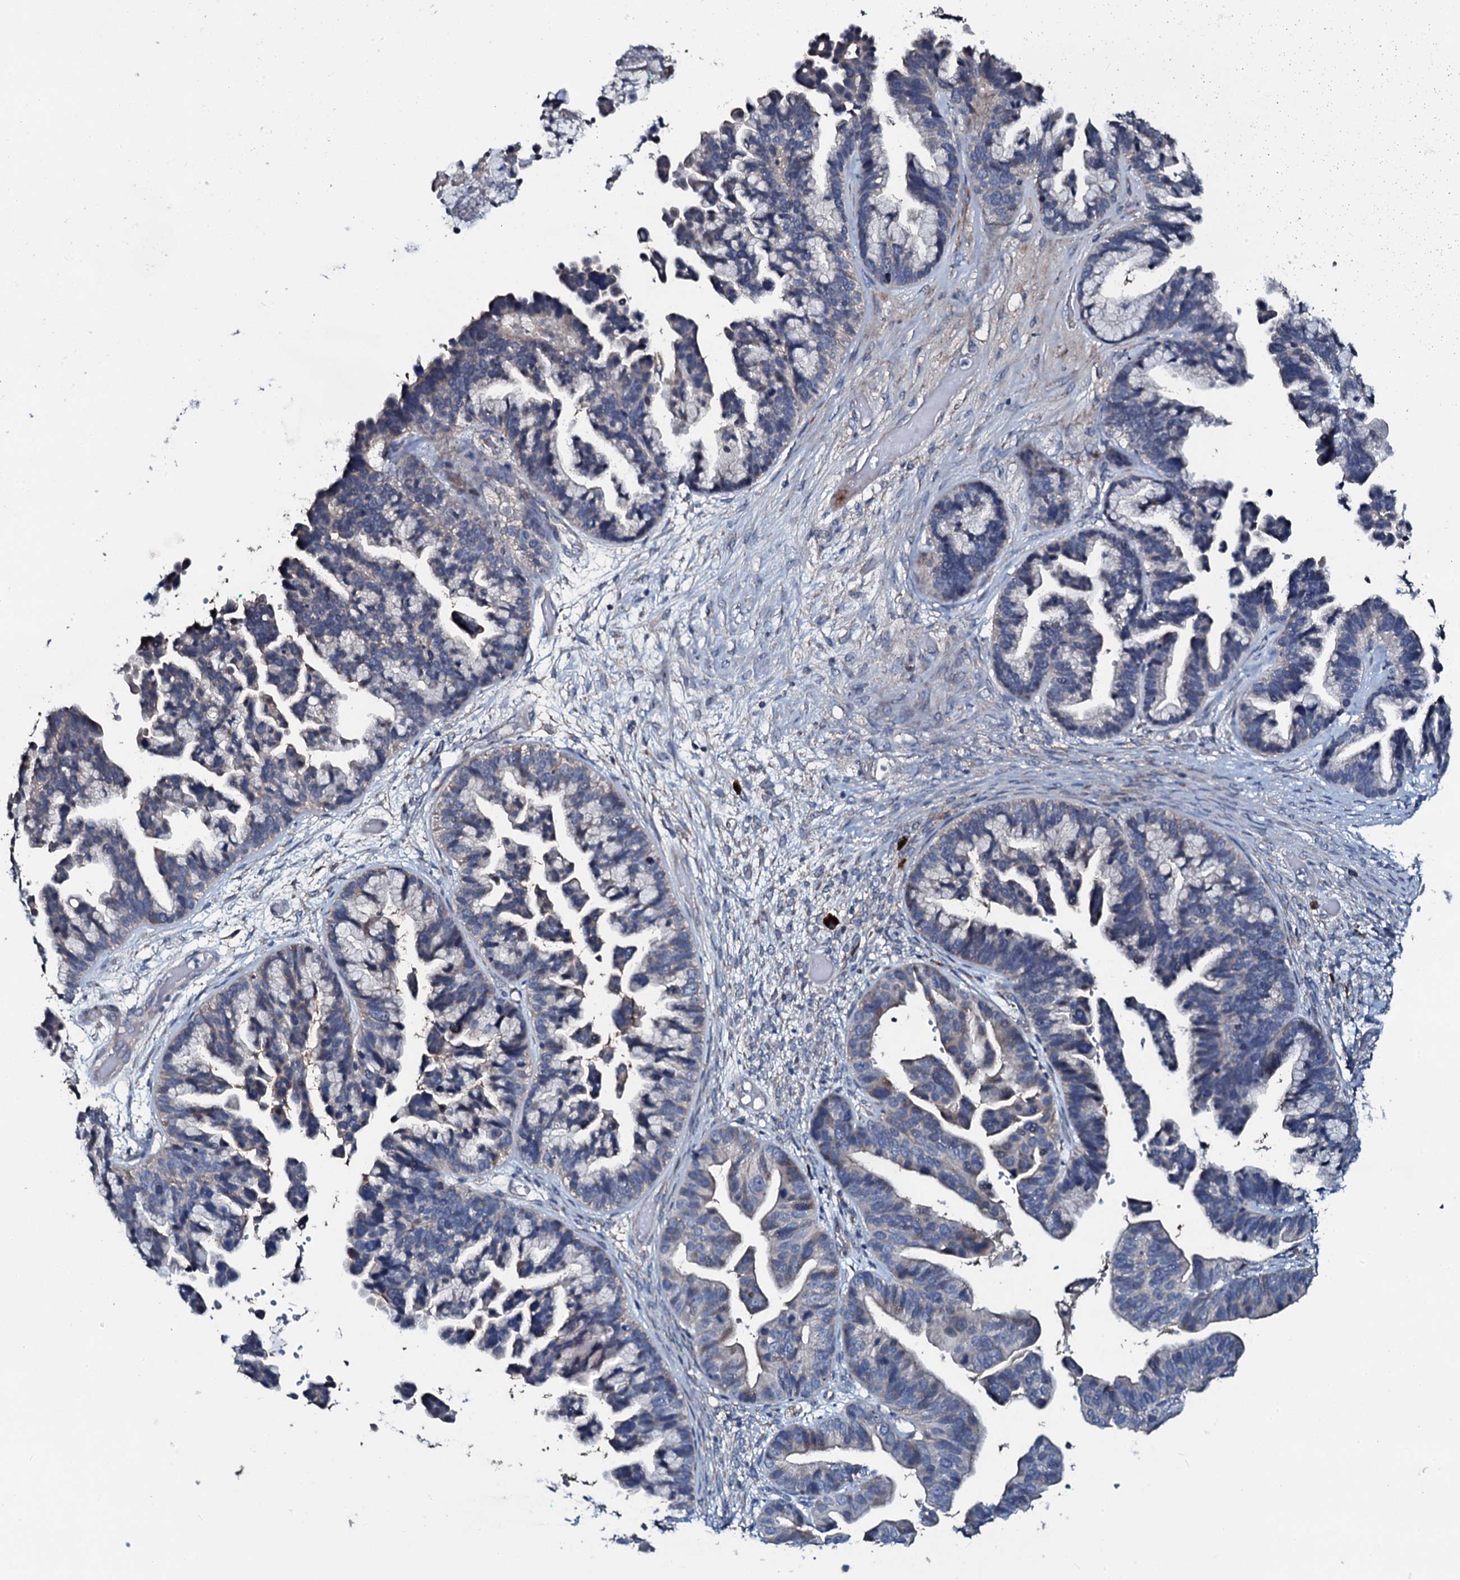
{"staining": {"intensity": "negative", "quantity": "none", "location": "none"}, "tissue": "ovarian cancer", "cell_type": "Tumor cells", "image_type": "cancer", "snomed": [{"axis": "morphology", "description": "Cystadenocarcinoma, serous, NOS"}, {"axis": "topography", "description": "Ovary"}], "caption": "This is an immunohistochemistry (IHC) photomicrograph of human ovarian cancer. There is no positivity in tumor cells.", "gene": "IL12B", "patient": {"sex": "female", "age": 56}}